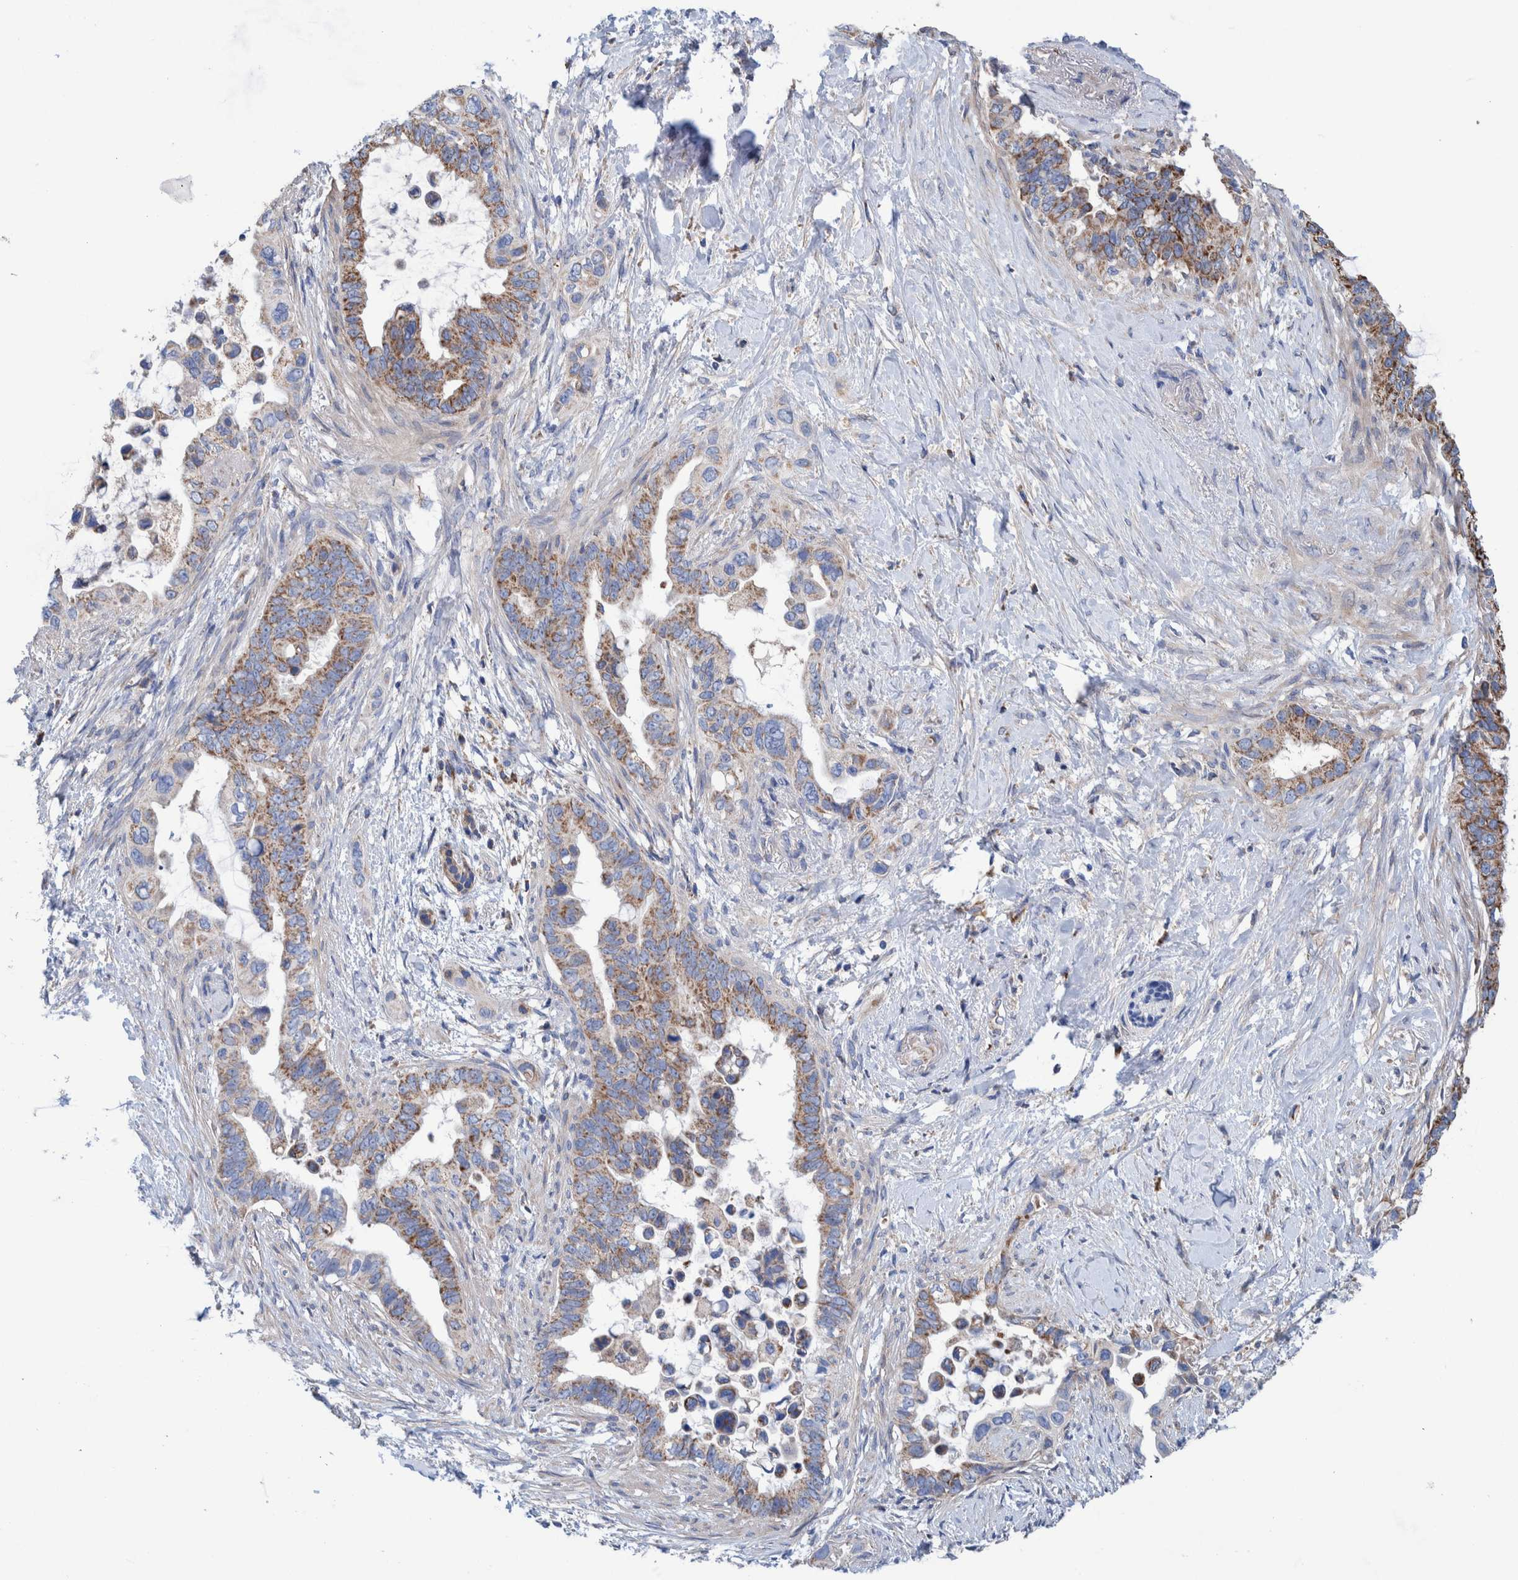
{"staining": {"intensity": "strong", "quantity": ">75%", "location": "cytoplasmic/membranous"}, "tissue": "pancreatic cancer", "cell_type": "Tumor cells", "image_type": "cancer", "snomed": [{"axis": "morphology", "description": "Adenocarcinoma, NOS"}, {"axis": "topography", "description": "Pancreas"}], "caption": "A brown stain labels strong cytoplasmic/membranous expression of a protein in pancreatic cancer (adenocarcinoma) tumor cells.", "gene": "DECR1", "patient": {"sex": "female", "age": 56}}